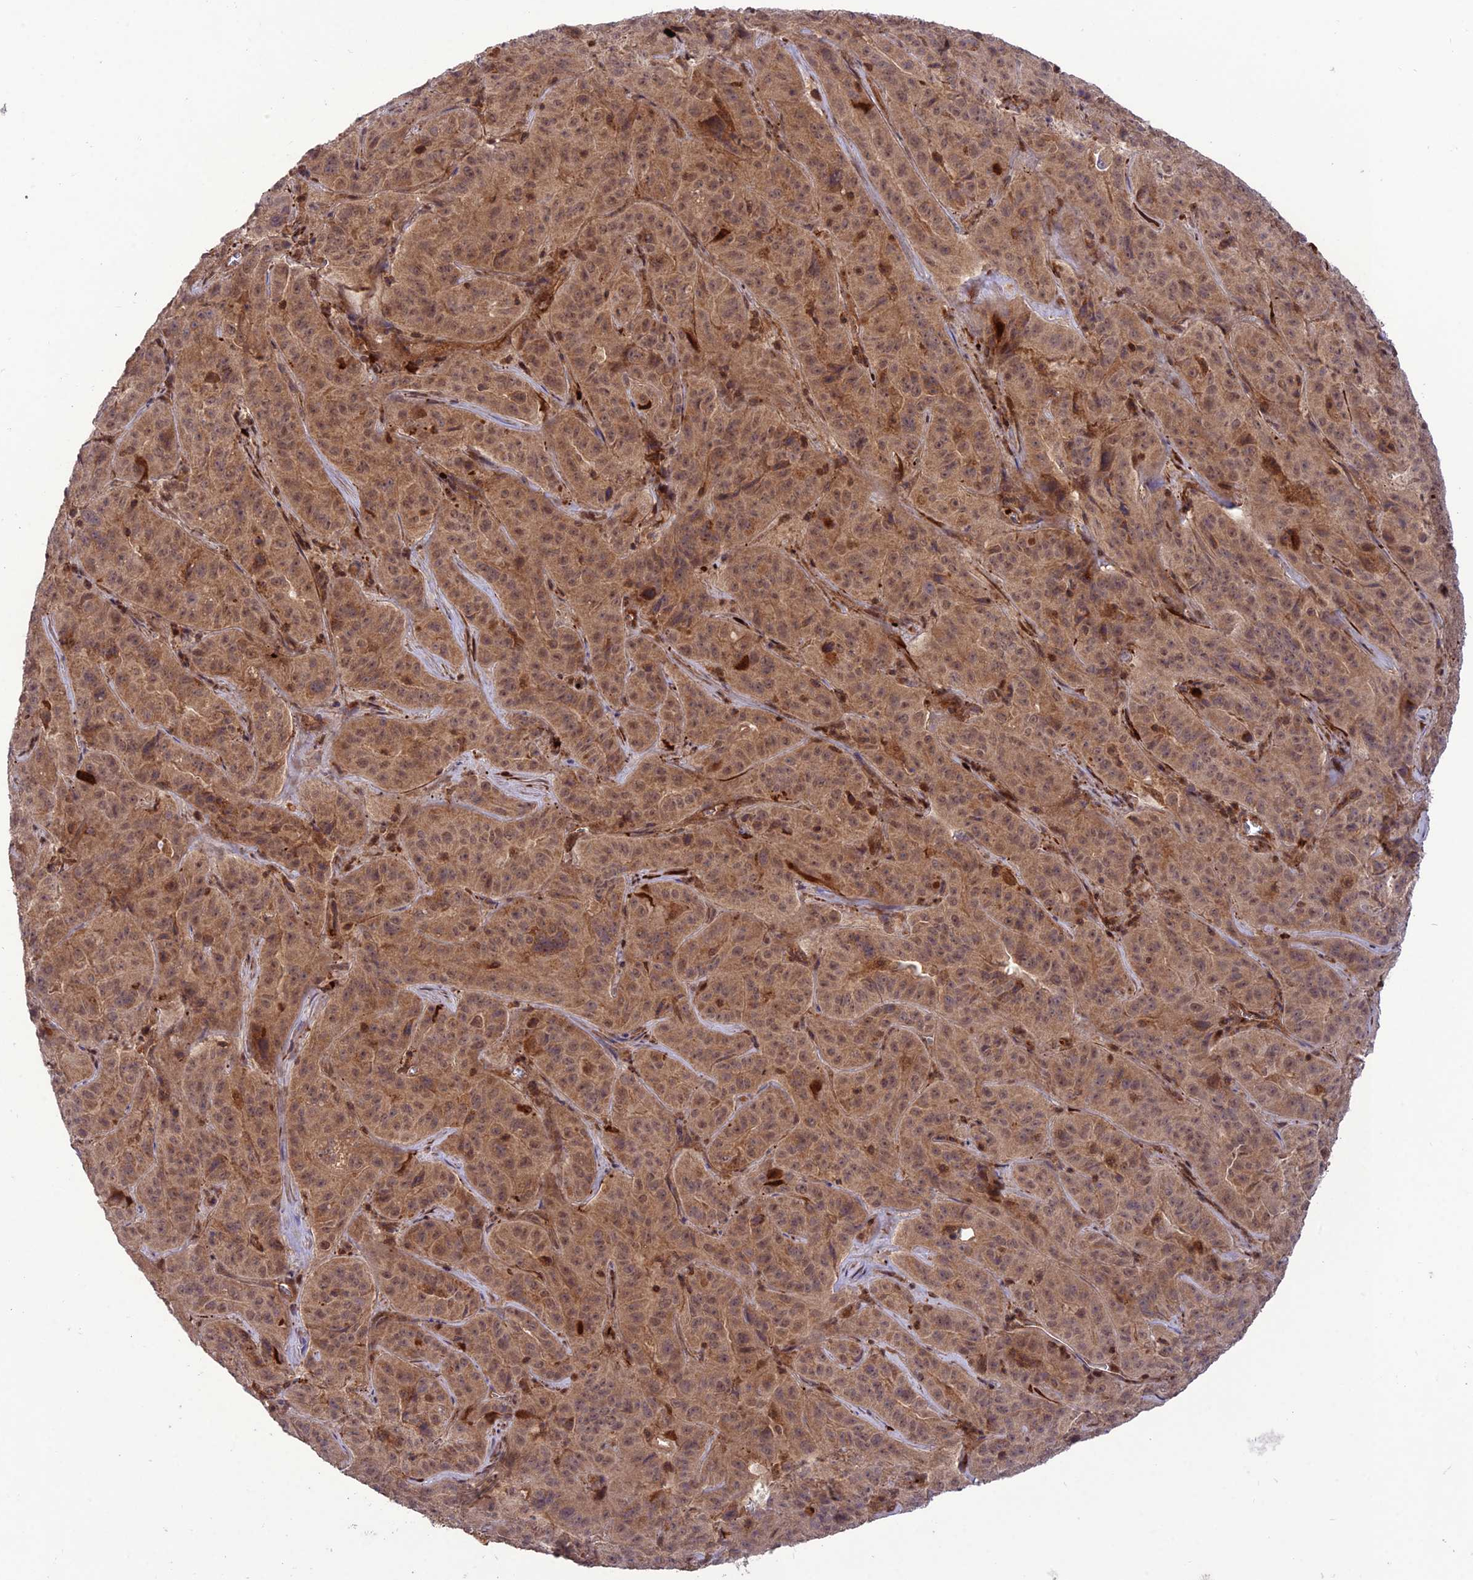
{"staining": {"intensity": "moderate", "quantity": ">75%", "location": "cytoplasmic/membranous,nuclear"}, "tissue": "pancreatic cancer", "cell_type": "Tumor cells", "image_type": "cancer", "snomed": [{"axis": "morphology", "description": "Adenocarcinoma, NOS"}, {"axis": "topography", "description": "Pancreas"}], "caption": "This is an image of IHC staining of pancreatic cancer (adenocarcinoma), which shows moderate expression in the cytoplasmic/membranous and nuclear of tumor cells.", "gene": "NDUFC1", "patient": {"sex": "male", "age": 63}}